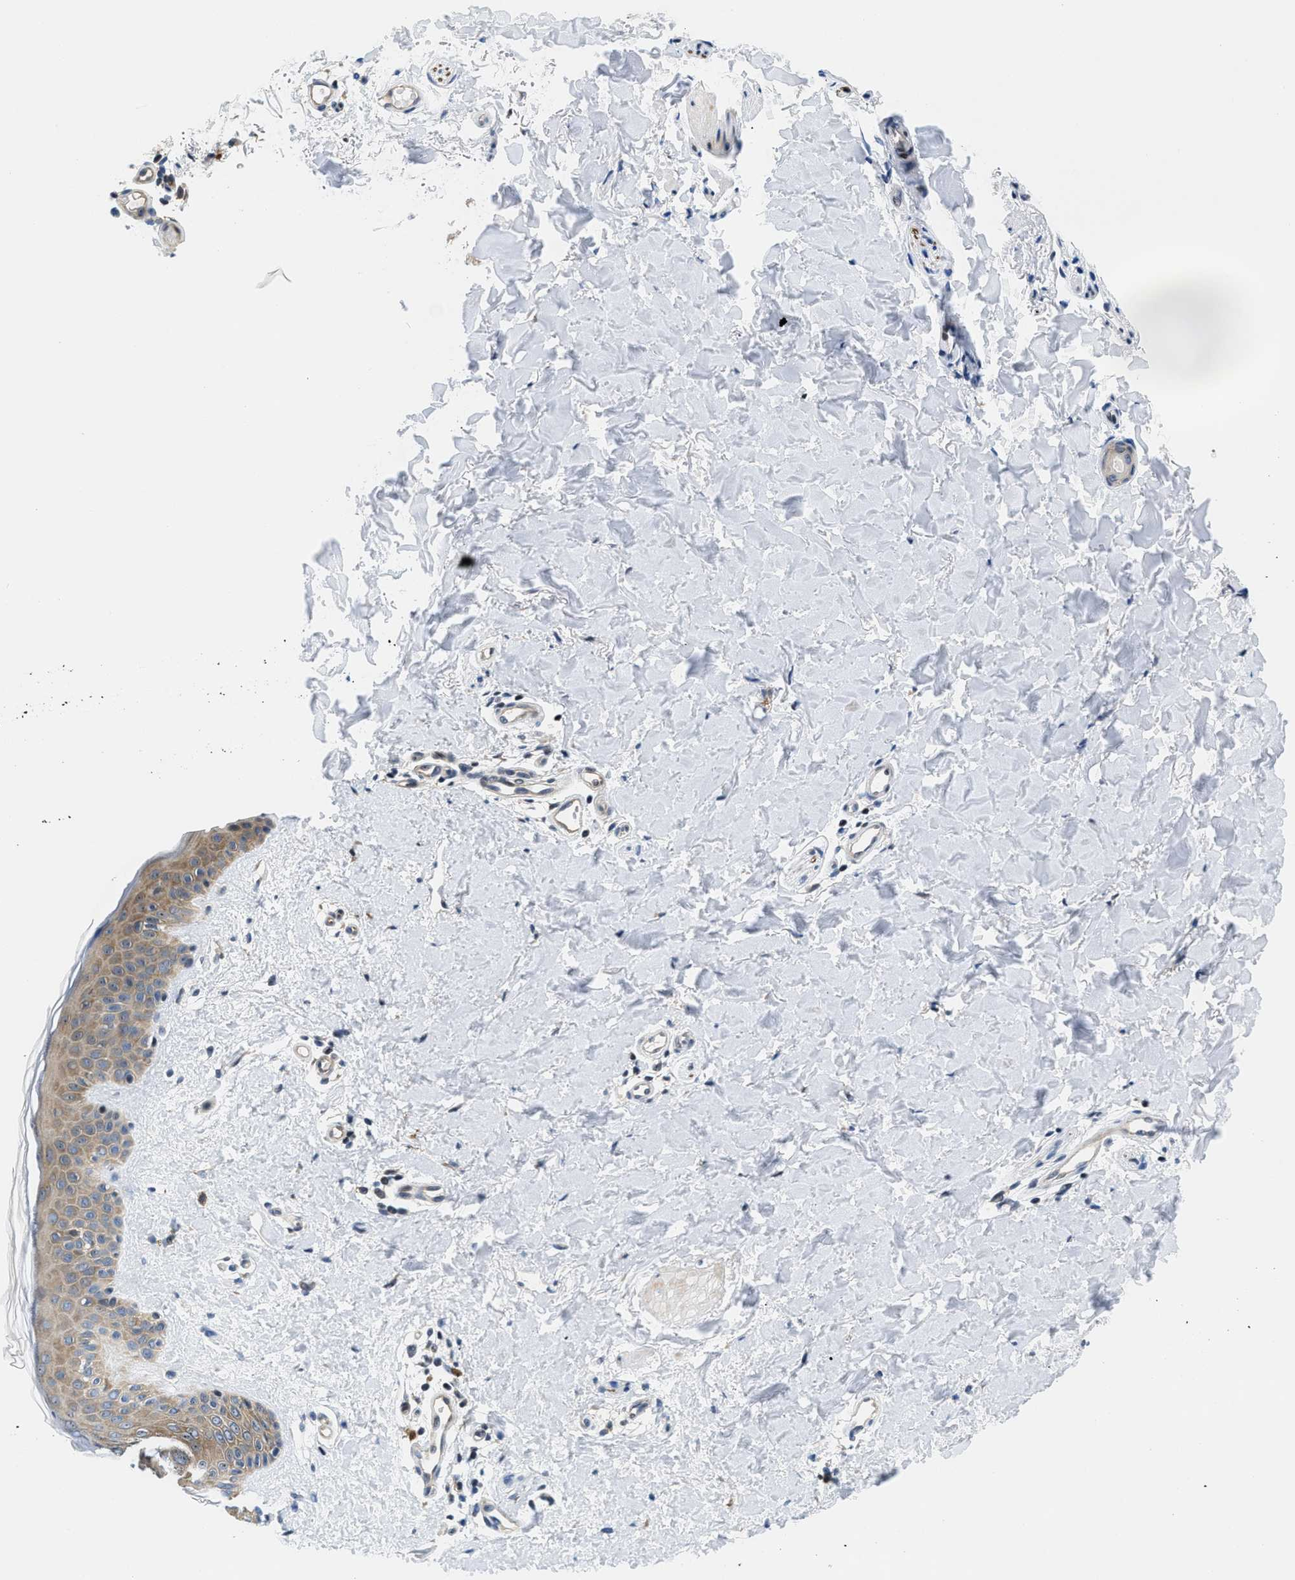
{"staining": {"intensity": "negative", "quantity": "none", "location": "none"}, "tissue": "skin", "cell_type": "Fibroblasts", "image_type": "normal", "snomed": [{"axis": "morphology", "description": "Normal tissue, NOS"}, {"axis": "topography", "description": "Skin"}], "caption": "Immunohistochemistry photomicrograph of unremarkable skin: human skin stained with DAB exhibits no significant protein expression in fibroblasts. (DAB (3,3'-diaminobenzidine) immunohistochemistry, high magnification).", "gene": "IKBKE", "patient": {"sex": "male", "age": 40}}